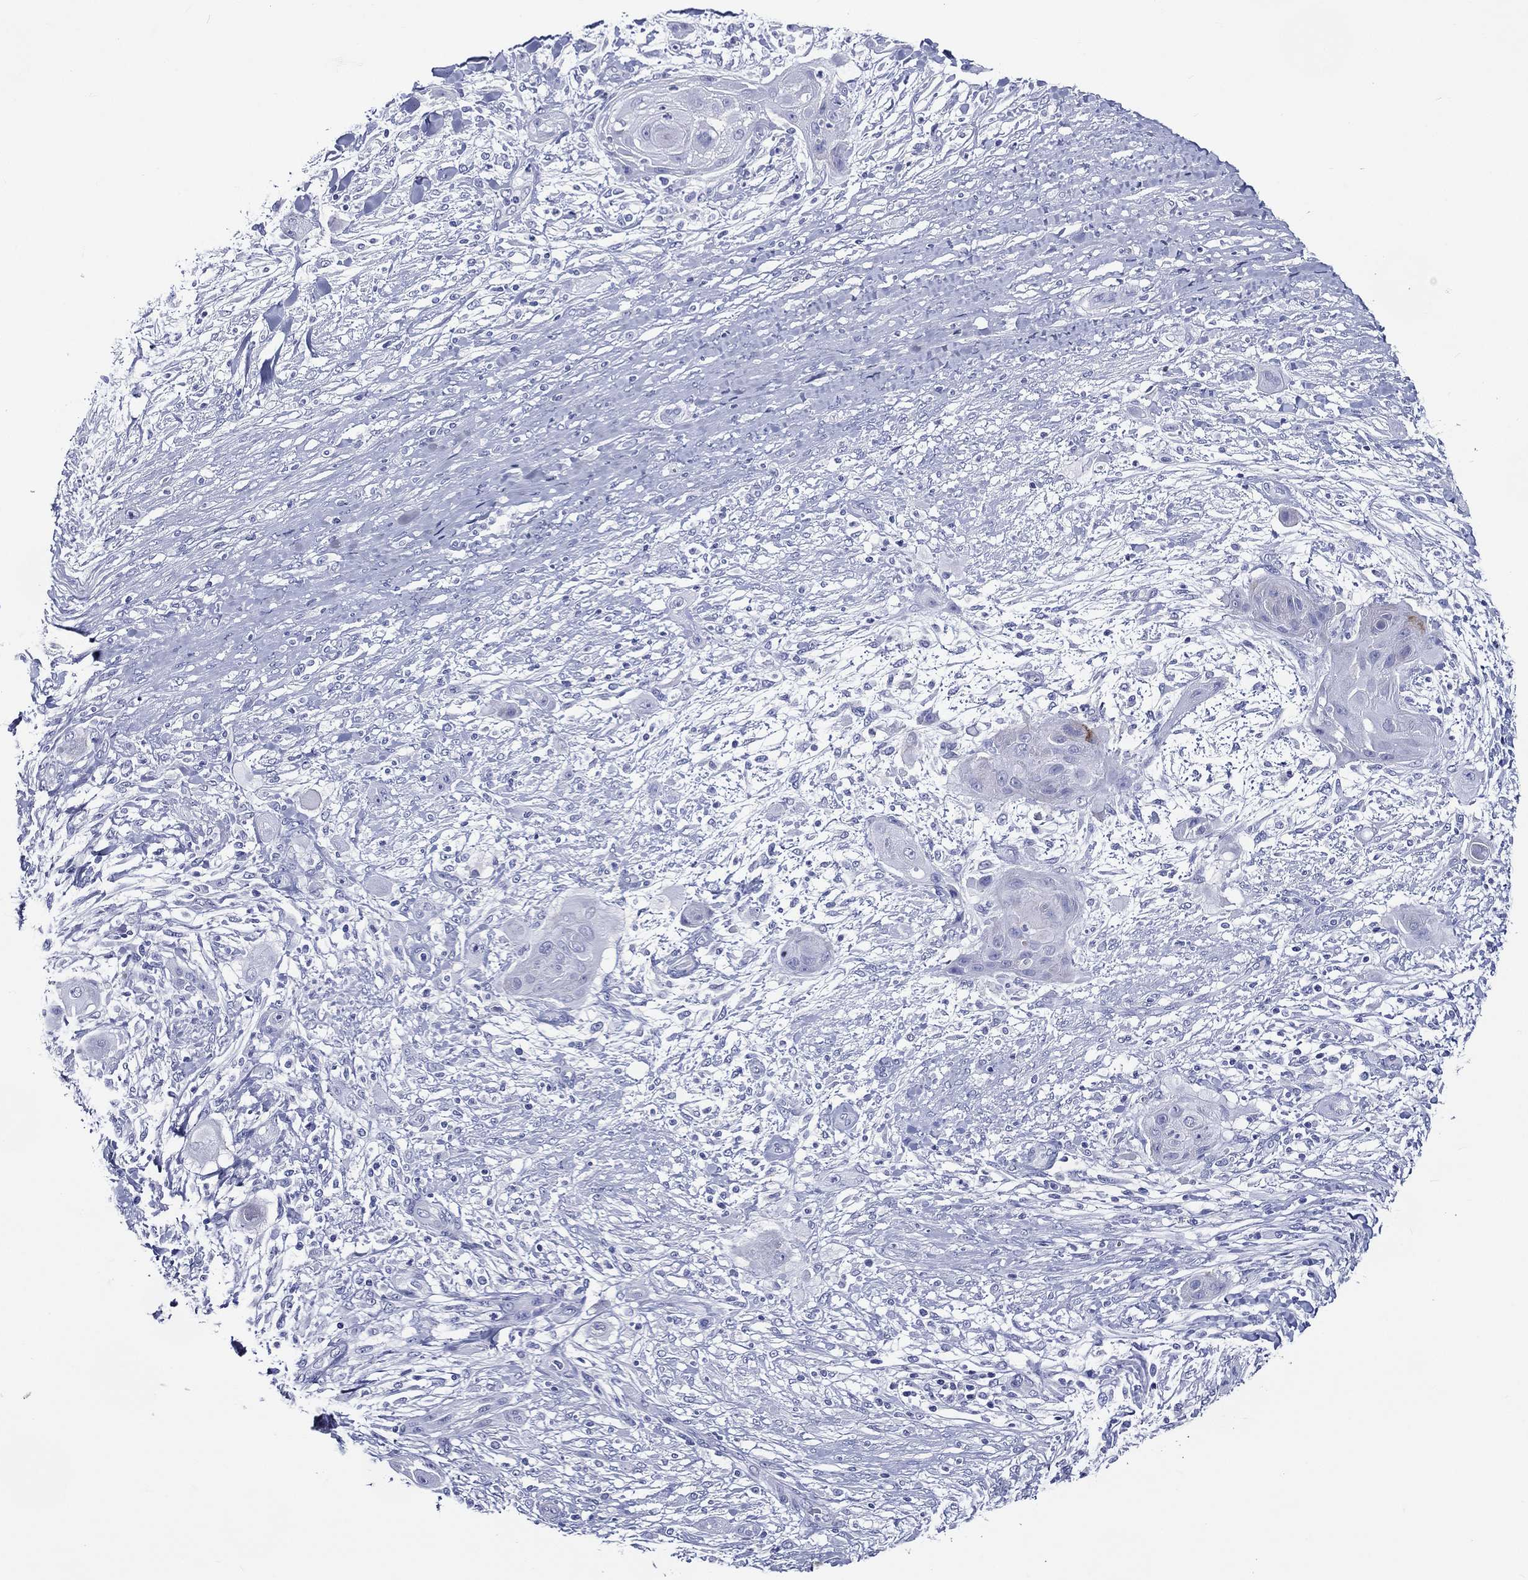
{"staining": {"intensity": "negative", "quantity": "none", "location": "none"}, "tissue": "skin cancer", "cell_type": "Tumor cells", "image_type": "cancer", "snomed": [{"axis": "morphology", "description": "Squamous cell carcinoma, NOS"}, {"axis": "topography", "description": "Skin"}], "caption": "Histopathology image shows no protein positivity in tumor cells of skin squamous cell carcinoma tissue. Nuclei are stained in blue.", "gene": "ACE2", "patient": {"sex": "male", "age": 62}}